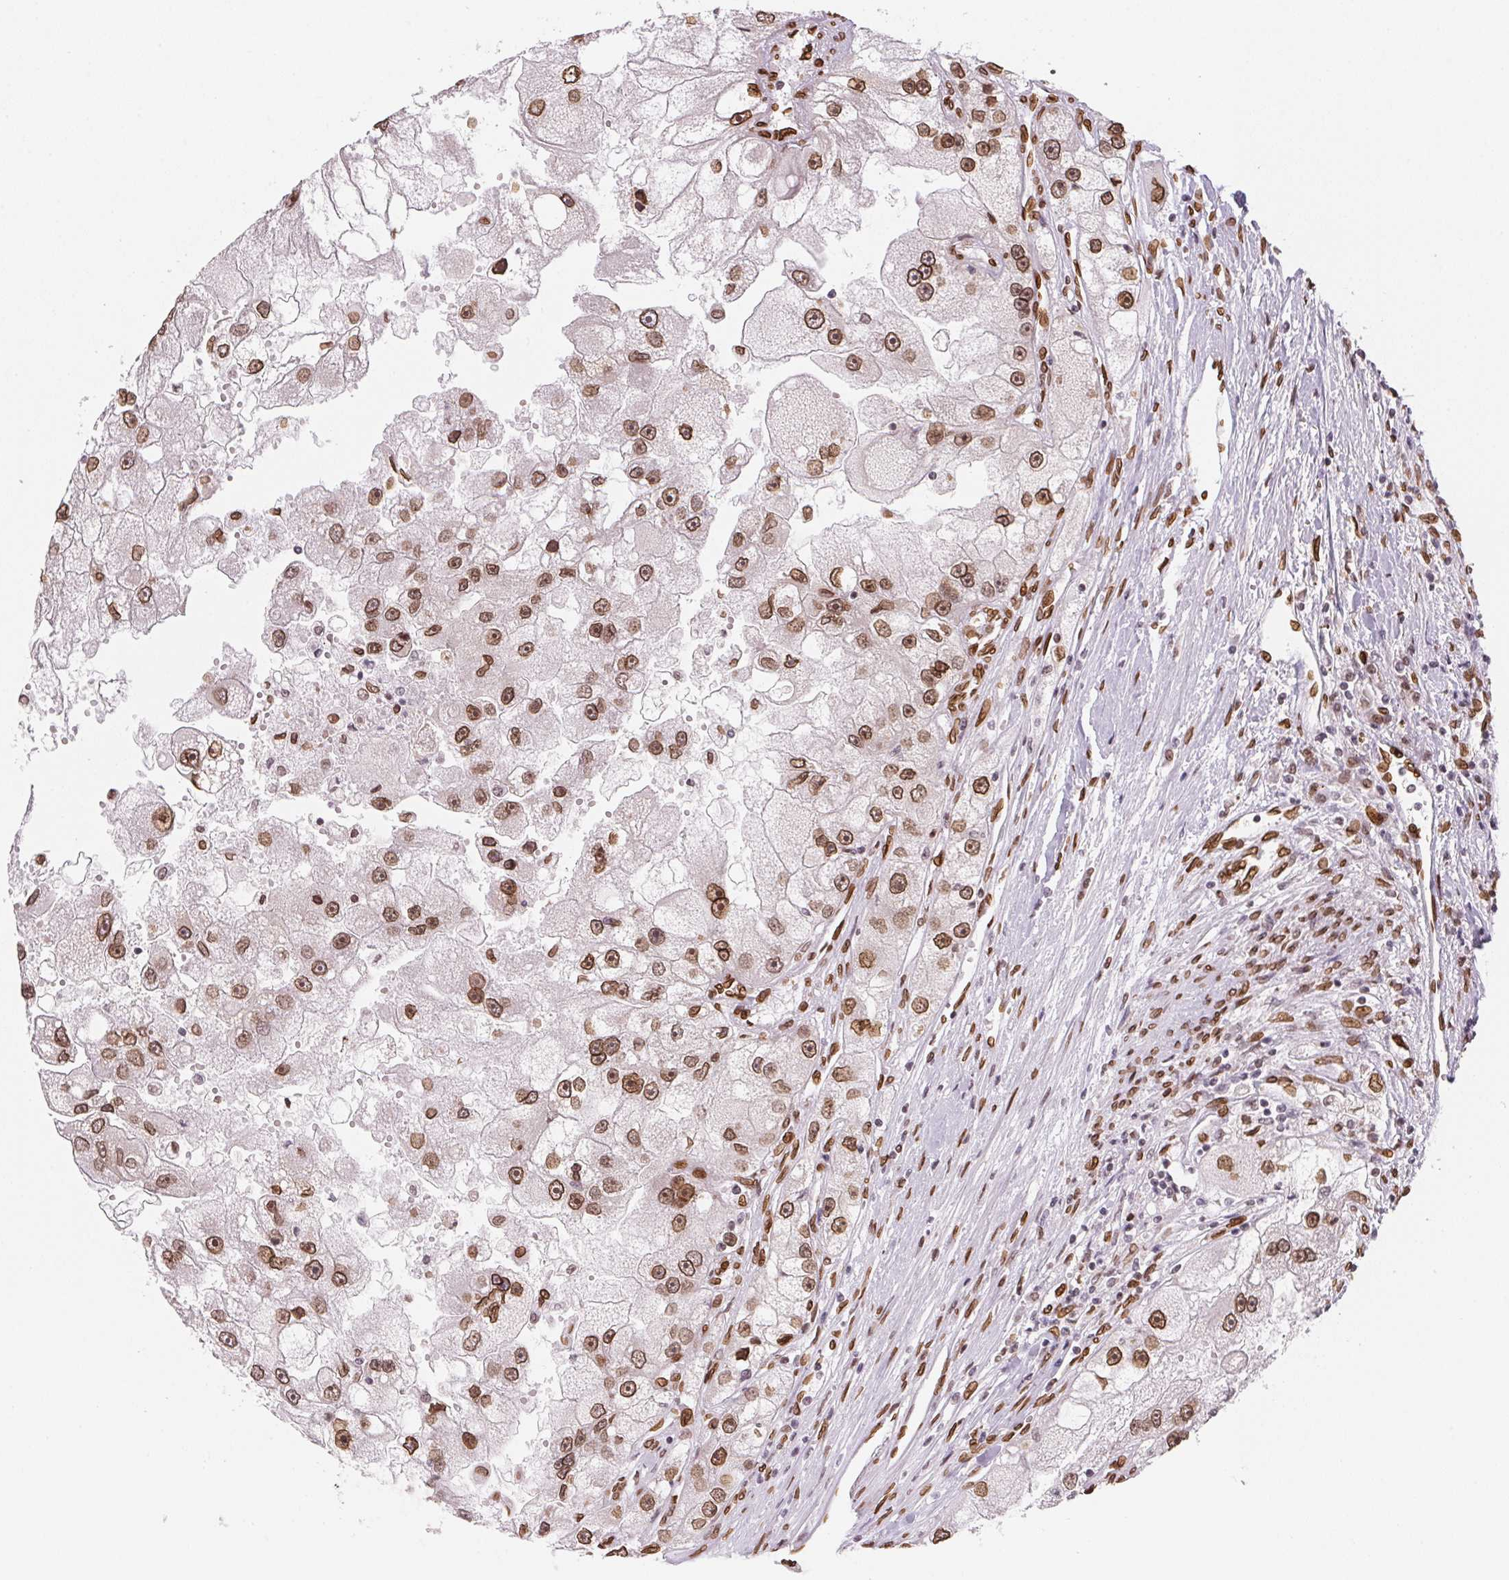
{"staining": {"intensity": "strong", "quantity": ">75%", "location": "cytoplasmic/membranous,nuclear"}, "tissue": "renal cancer", "cell_type": "Tumor cells", "image_type": "cancer", "snomed": [{"axis": "morphology", "description": "Adenocarcinoma, NOS"}, {"axis": "topography", "description": "Kidney"}], "caption": "Strong cytoplasmic/membranous and nuclear expression for a protein is identified in approximately >75% of tumor cells of renal cancer using immunohistochemistry (IHC).", "gene": "SAP30BP", "patient": {"sex": "male", "age": 63}}